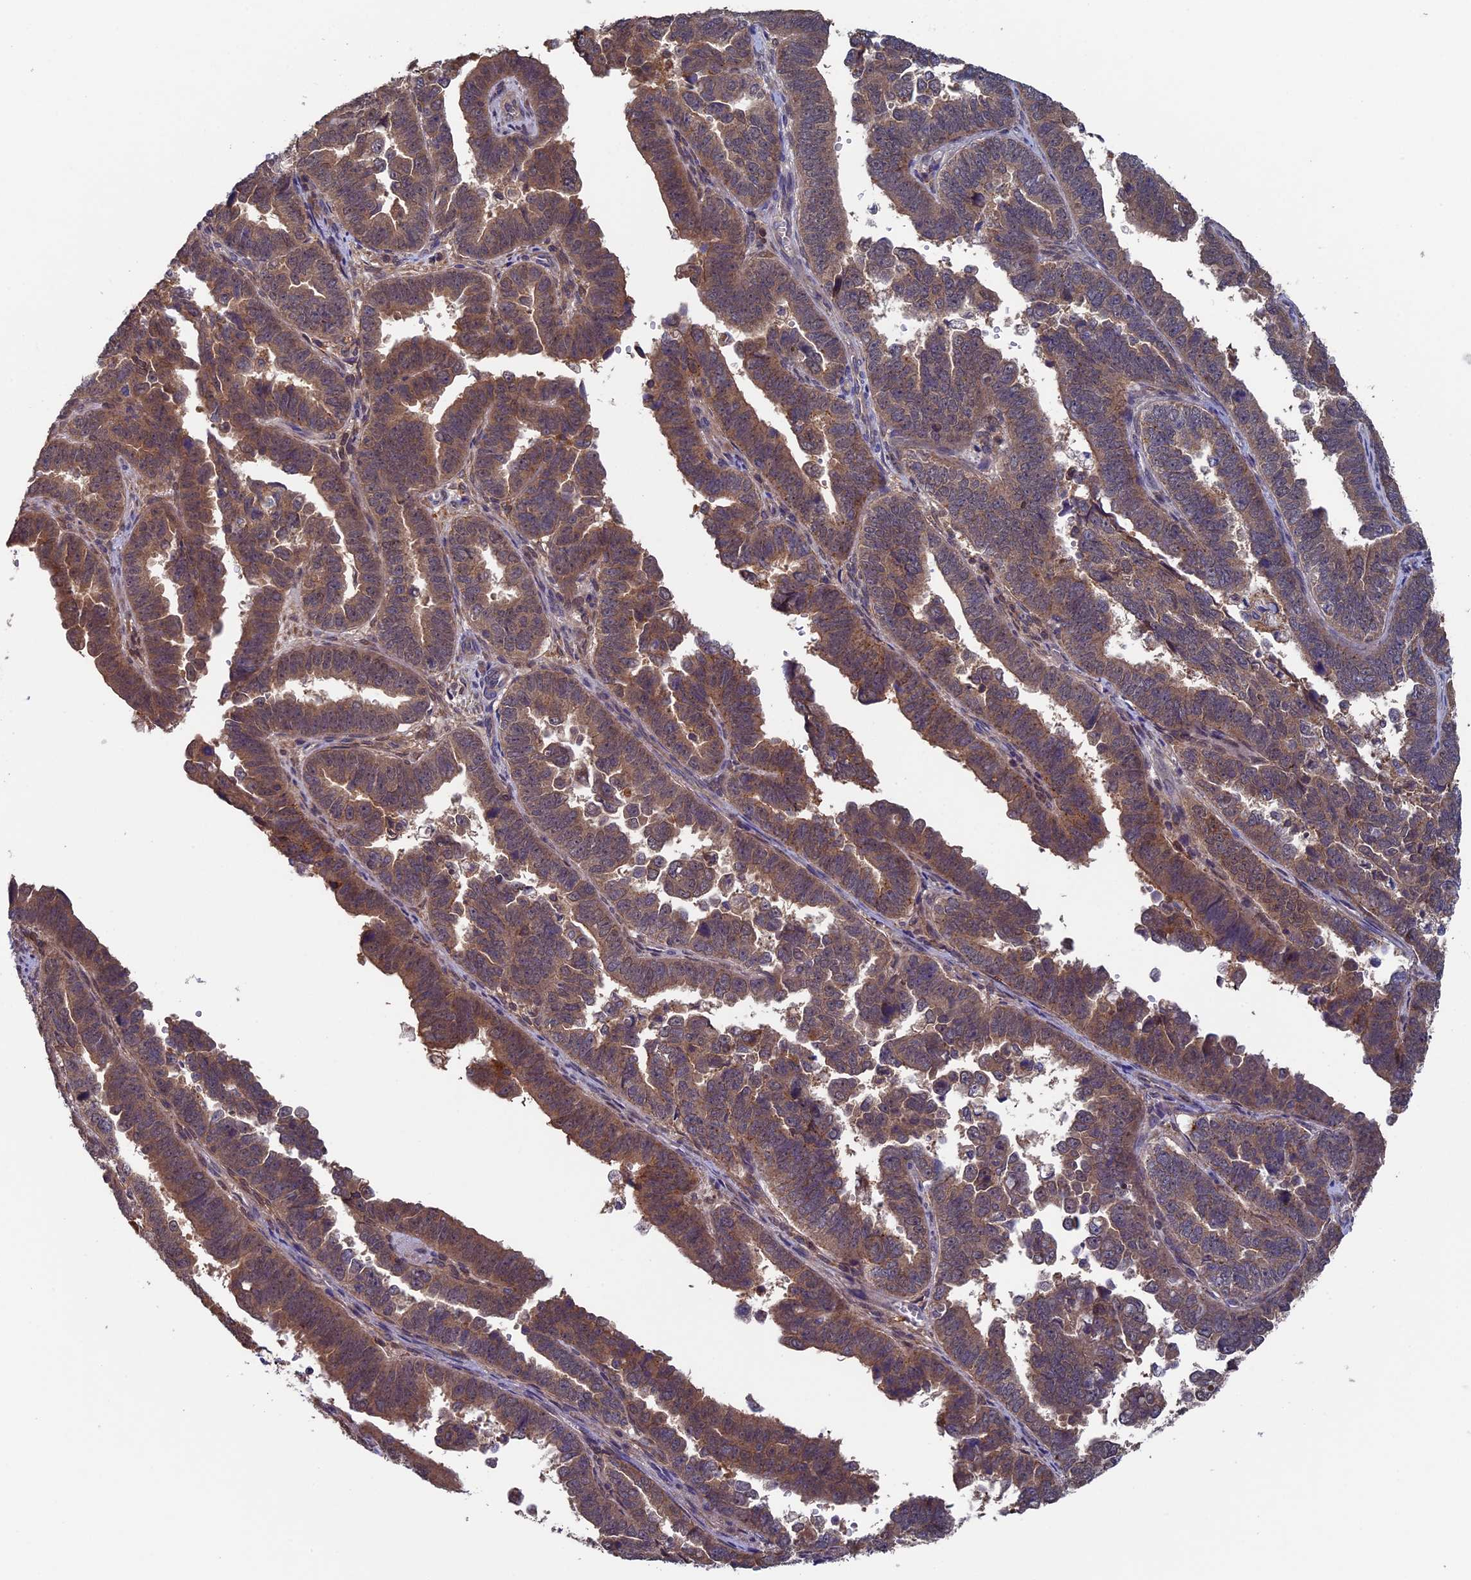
{"staining": {"intensity": "moderate", "quantity": ">75%", "location": "cytoplasmic/membranous"}, "tissue": "endometrial cancer", "cell_type": "Tumor cells", "image_type": "cancer", "snomed": [{"axis": "morphology", "description": "Adenocarcinoma, NOS"}, {"axis": "topography", "description": "Endometrium"}], "caption": "Brown immunohistochemical staining in endometrial cancer demonstrates moderate cytoplasmic/membranous expression in about >75% of tumor cells.", "gene": "LCMT1", "patient": {"sex": "female", "age": 75}}